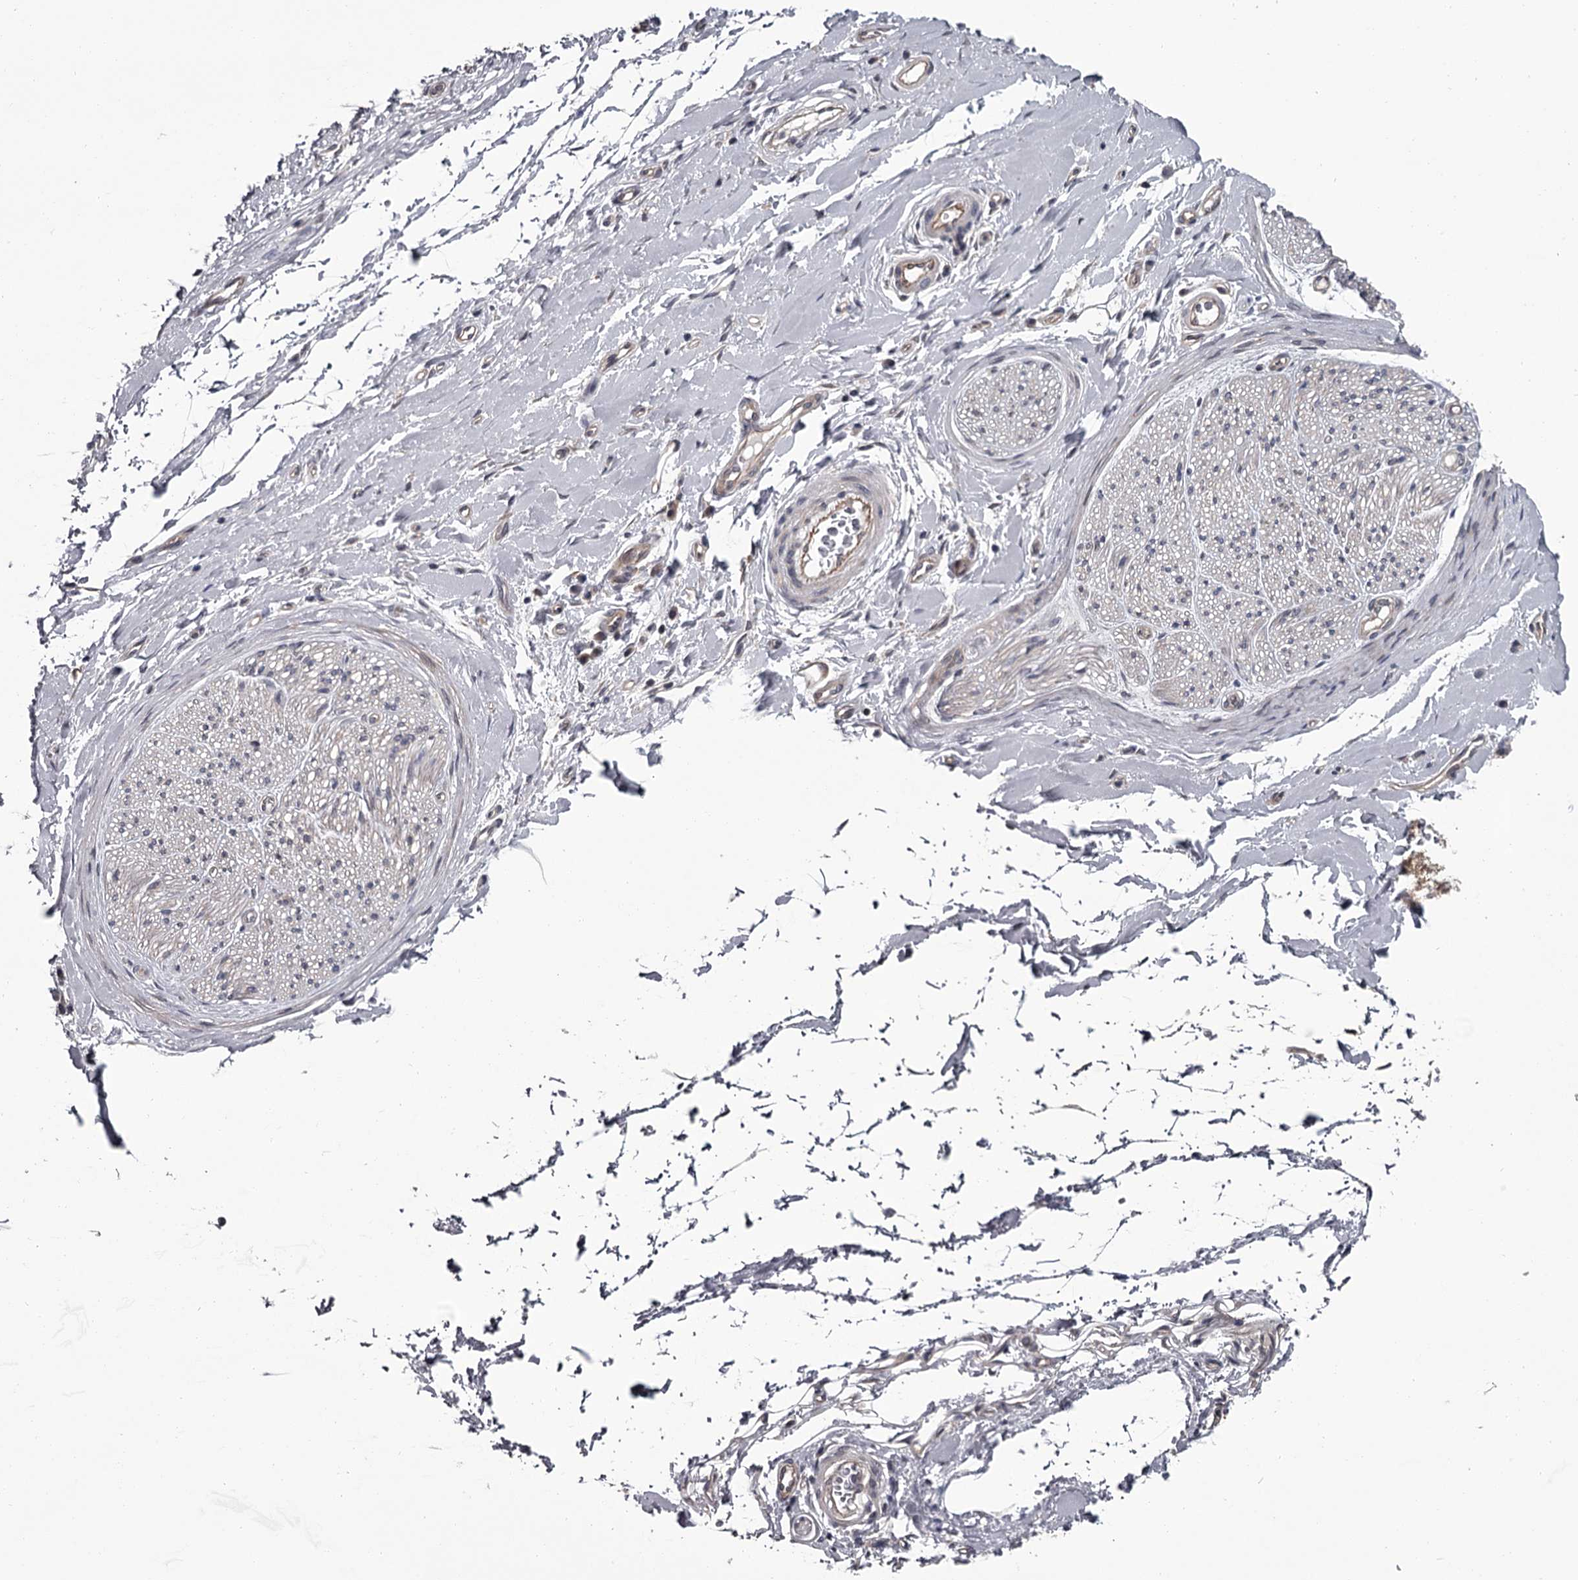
{"staining": {"intensity": "negative", "quantity": "none", "location": "none"}, "tissue": "adipose tissue", "cell_type": "Adipocytes", "image_type": "normal", "snomed": [{"axis": "morphology", "description": "Normal tissue, NOS"}, {"axis": "morphology", "description": "Adenocarcinoma, NOS"}, {"axis": "topography", "description": "Stomach, upper"}, {"axis": "topography", "description": "Peripheral nerve tissue"}], "caption": "This micrograph is of normal adipose tissue stained with immunohistochemistry to label a protein in brown with the nuclei are counter-stained blue. There is no staining in adipocytes. (Stains: DAB (3,3'-diaminobenzidine) immunohistochemistry (IHC) with hematoxylin counter stain, Microscopy: brightfield microscopy at high magnification).", "gene": "DAO", "patient": {"sex": "male", "age": 62}}